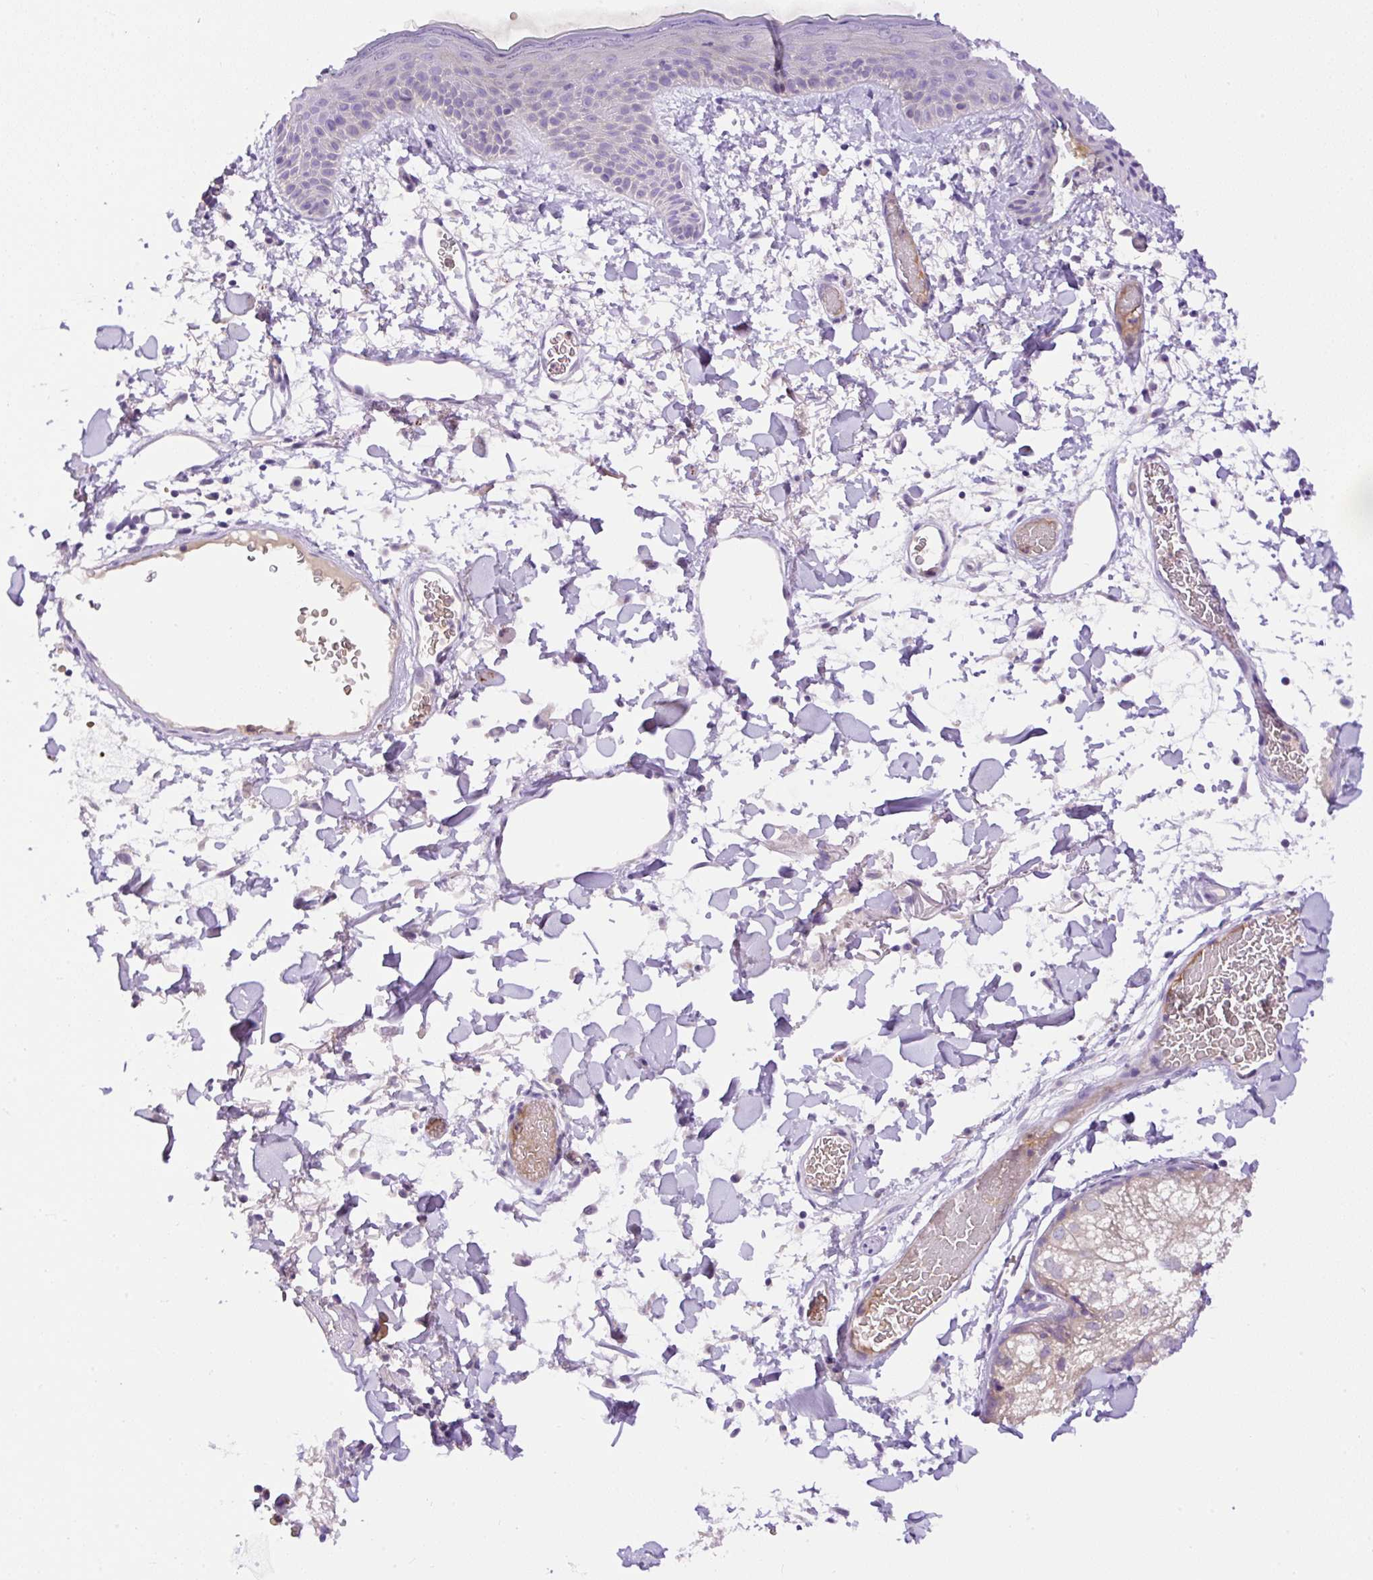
{"staining": {"intensity": "negative", "quantity": "none", "location": "none"}, "tissue": "skin", "cell_type": "Fibroblasts", "image_type": "normal", "snomed": [{"axis": "morphology", "description": "Normal tissue, NOS"}, {"axis": "topography", "description": "Skin"}], "caption": "Fibroblasts are negative for protein expression in benign human skin. (DAB (3,3'-diaminobenzidine) immunohistochemistry with hematoxylin counter stain).", "gene": "LHFPL5", "patient": {"sex": "male", "age": 79}}